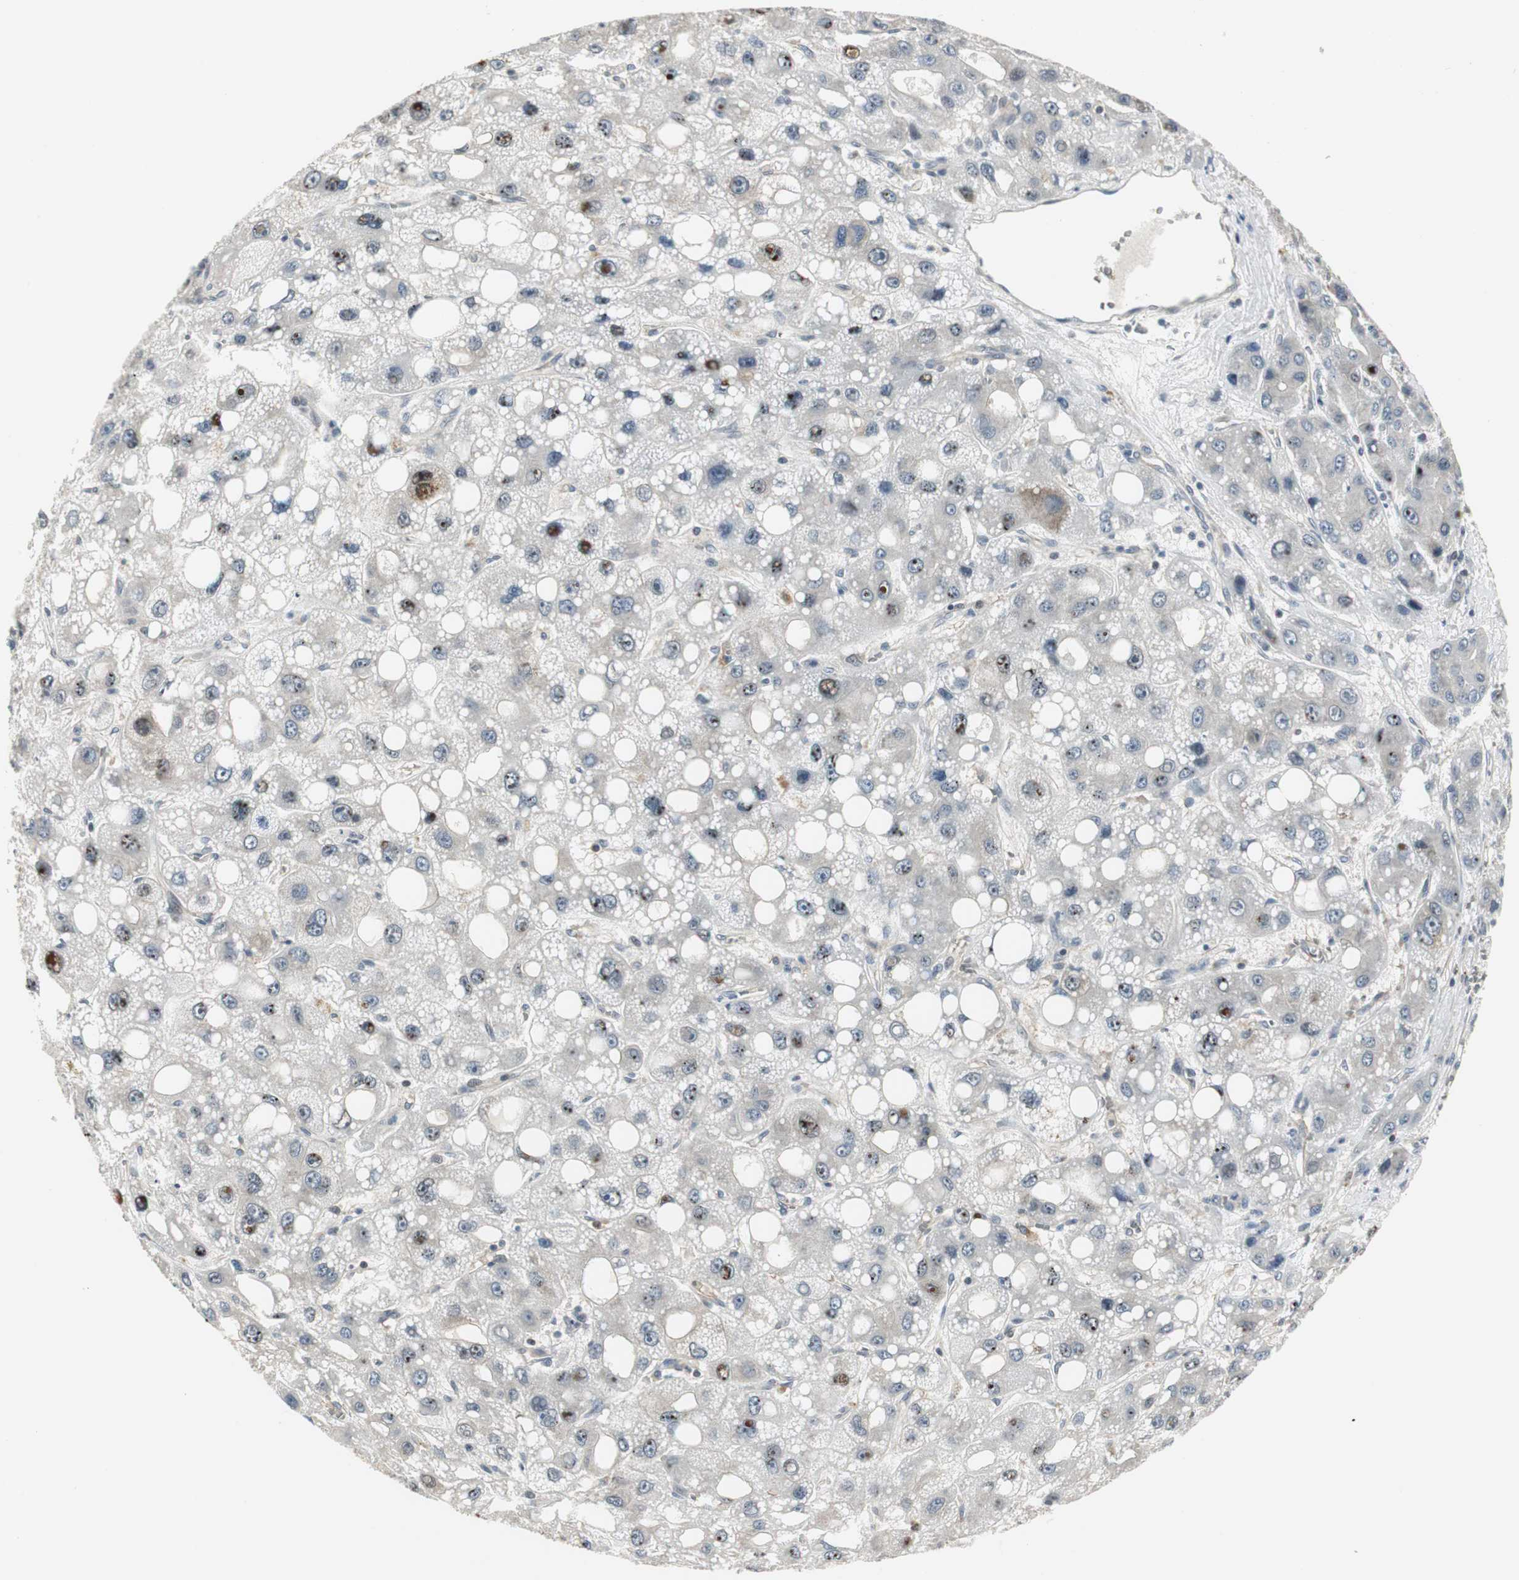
{"staining": {"intensity": "moderate", "quantity": "<25%", "location": "nuclear"}, "tissue": "liver cancer", "cell_type": "Tumor cells", "image_type": "cancer", "snomed": [{"axis": "morphology", "description": "Carcinoma, Hepatocellular, NOS"}, {"axis": "topography", "description": "Liver"}], "caption": "This histopathology image displays immunohistochemistry (IHC) staining of human liver hepatocellular carcinoma, with low moderate nuclear staining in about <25% of tumor cells.", "gene": "CCT5", "patient": {"sex": "male", "age": 55}}